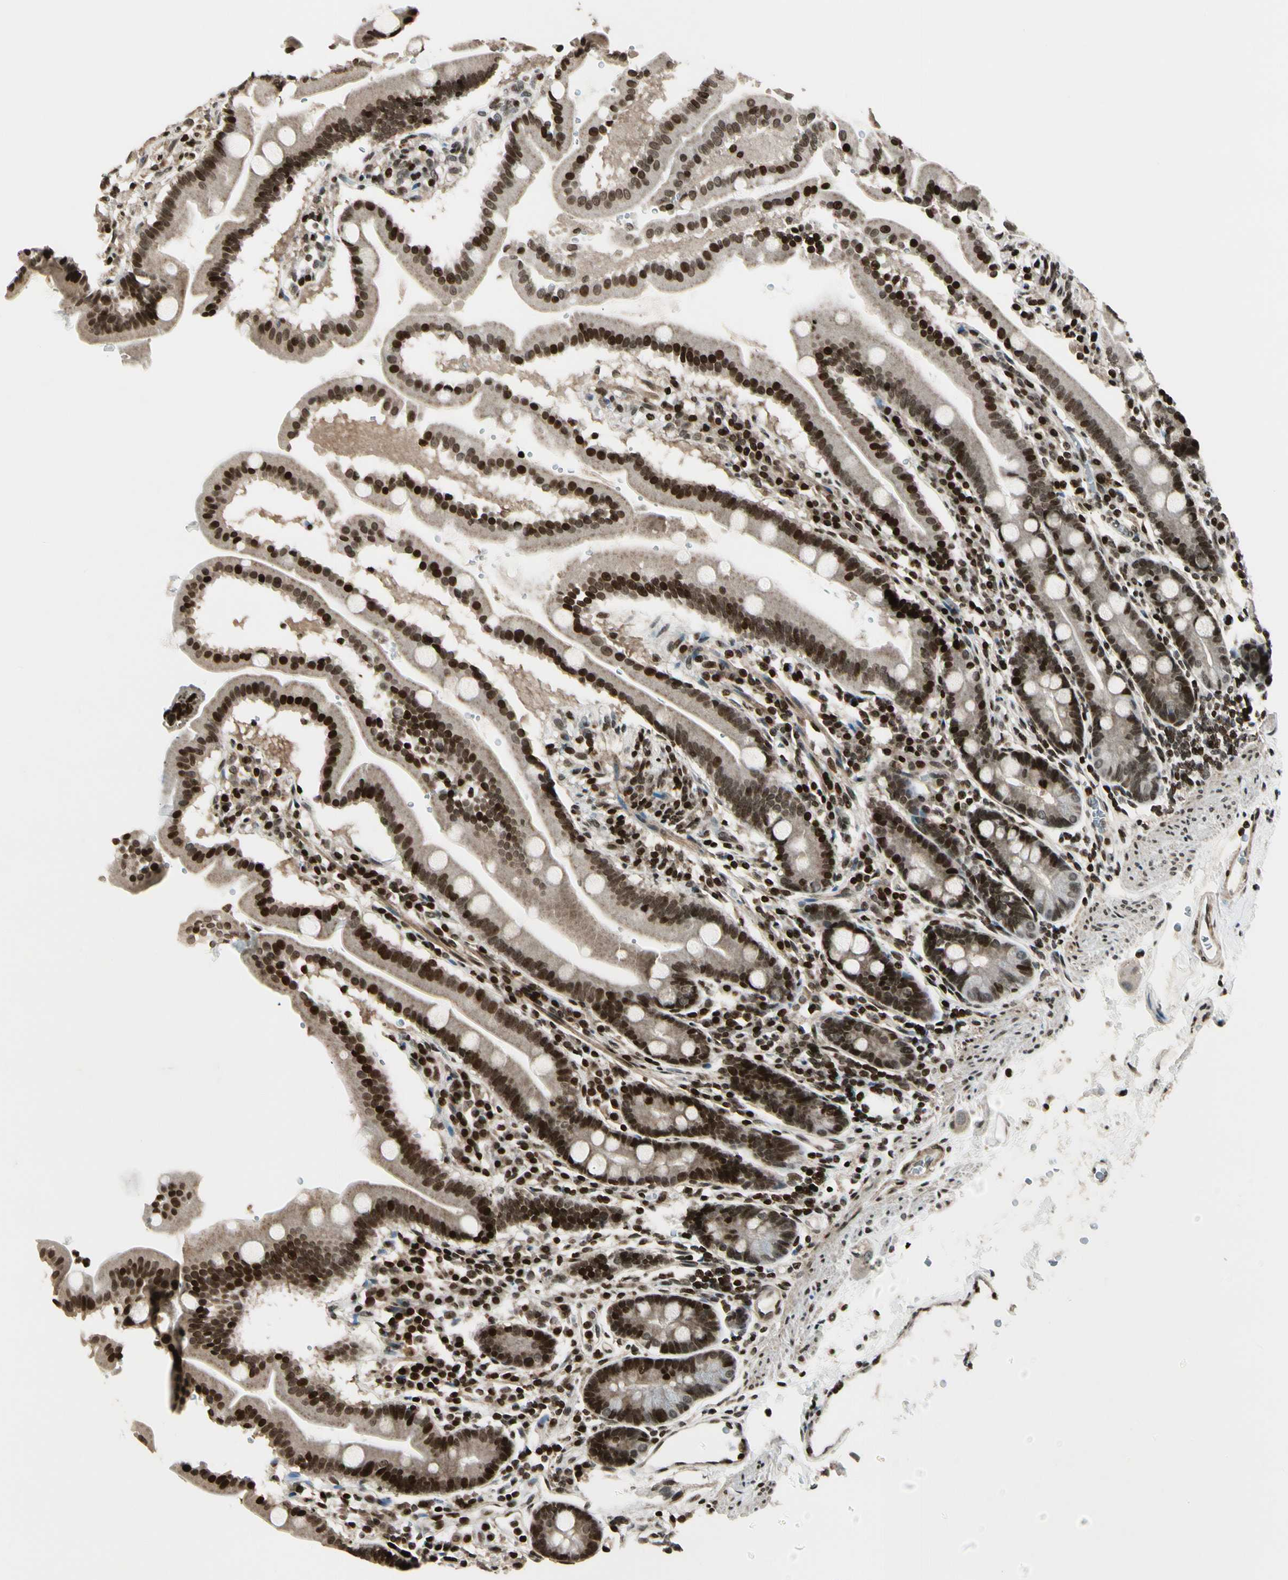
{"staining": {"intensity": "strong", "quantity": ">75%", "location": "nuclear"}, "tissue": "duodenum", "cell_type": "Glandular cells", "image_type": "normal", "snomed": [{"axis": "morphology", "description": "Normal tissue, NOS"}, {"axis": "topography", "description": "Duodenum"}], "caption": "Glandular cells demonstrate strong nuclear staining in about >75% of cells in benign duodenum.", "gene": "TSHZ3", "patient": {"sex": "male", "age": 50}}